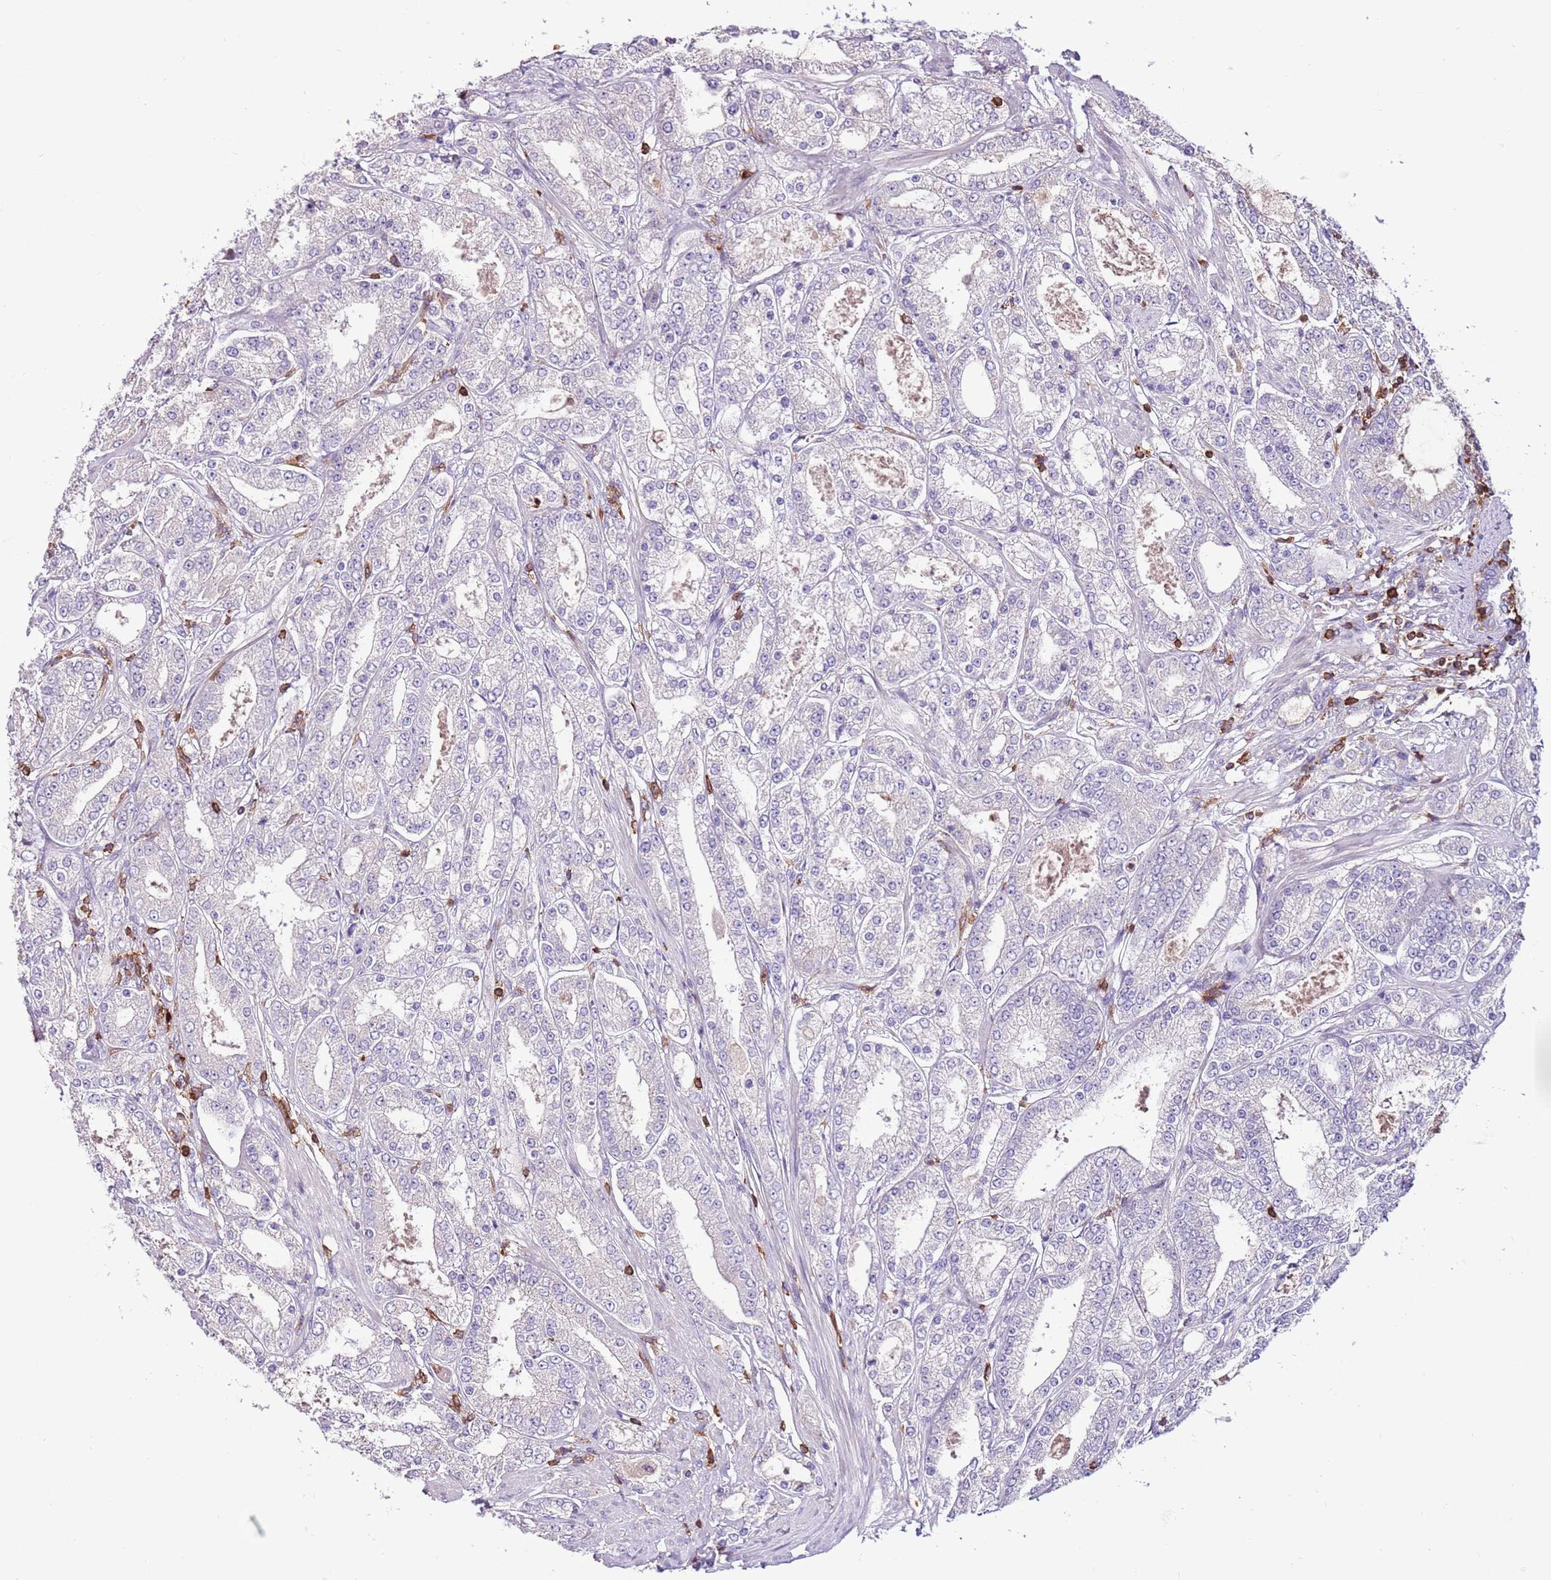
{"staining": {"intensity": "negative", "quantity": "none", "location": "none"}, "tissue": "prostate cancer", "cell_type": "Tumor cells", "image_type": "cancer", "snomed": [{"axis": "morphology", "description": "Adenocarcinoma, High grade"}, {"axis": "topography", "description": "Prostate"}], "caption": "This image is of prostate cancer stained with immunohistochemistry (IHC) to label a protein in brown with the nuclei are counter-stained blue. There is no positivity in tumor cells. (DAB (3,3'-diaminobenzidine) immunohistochemistry with hematoxylin counter stain).", "gene": "ZSWIM1", "patient": {"sex": "male", "age": 68}}